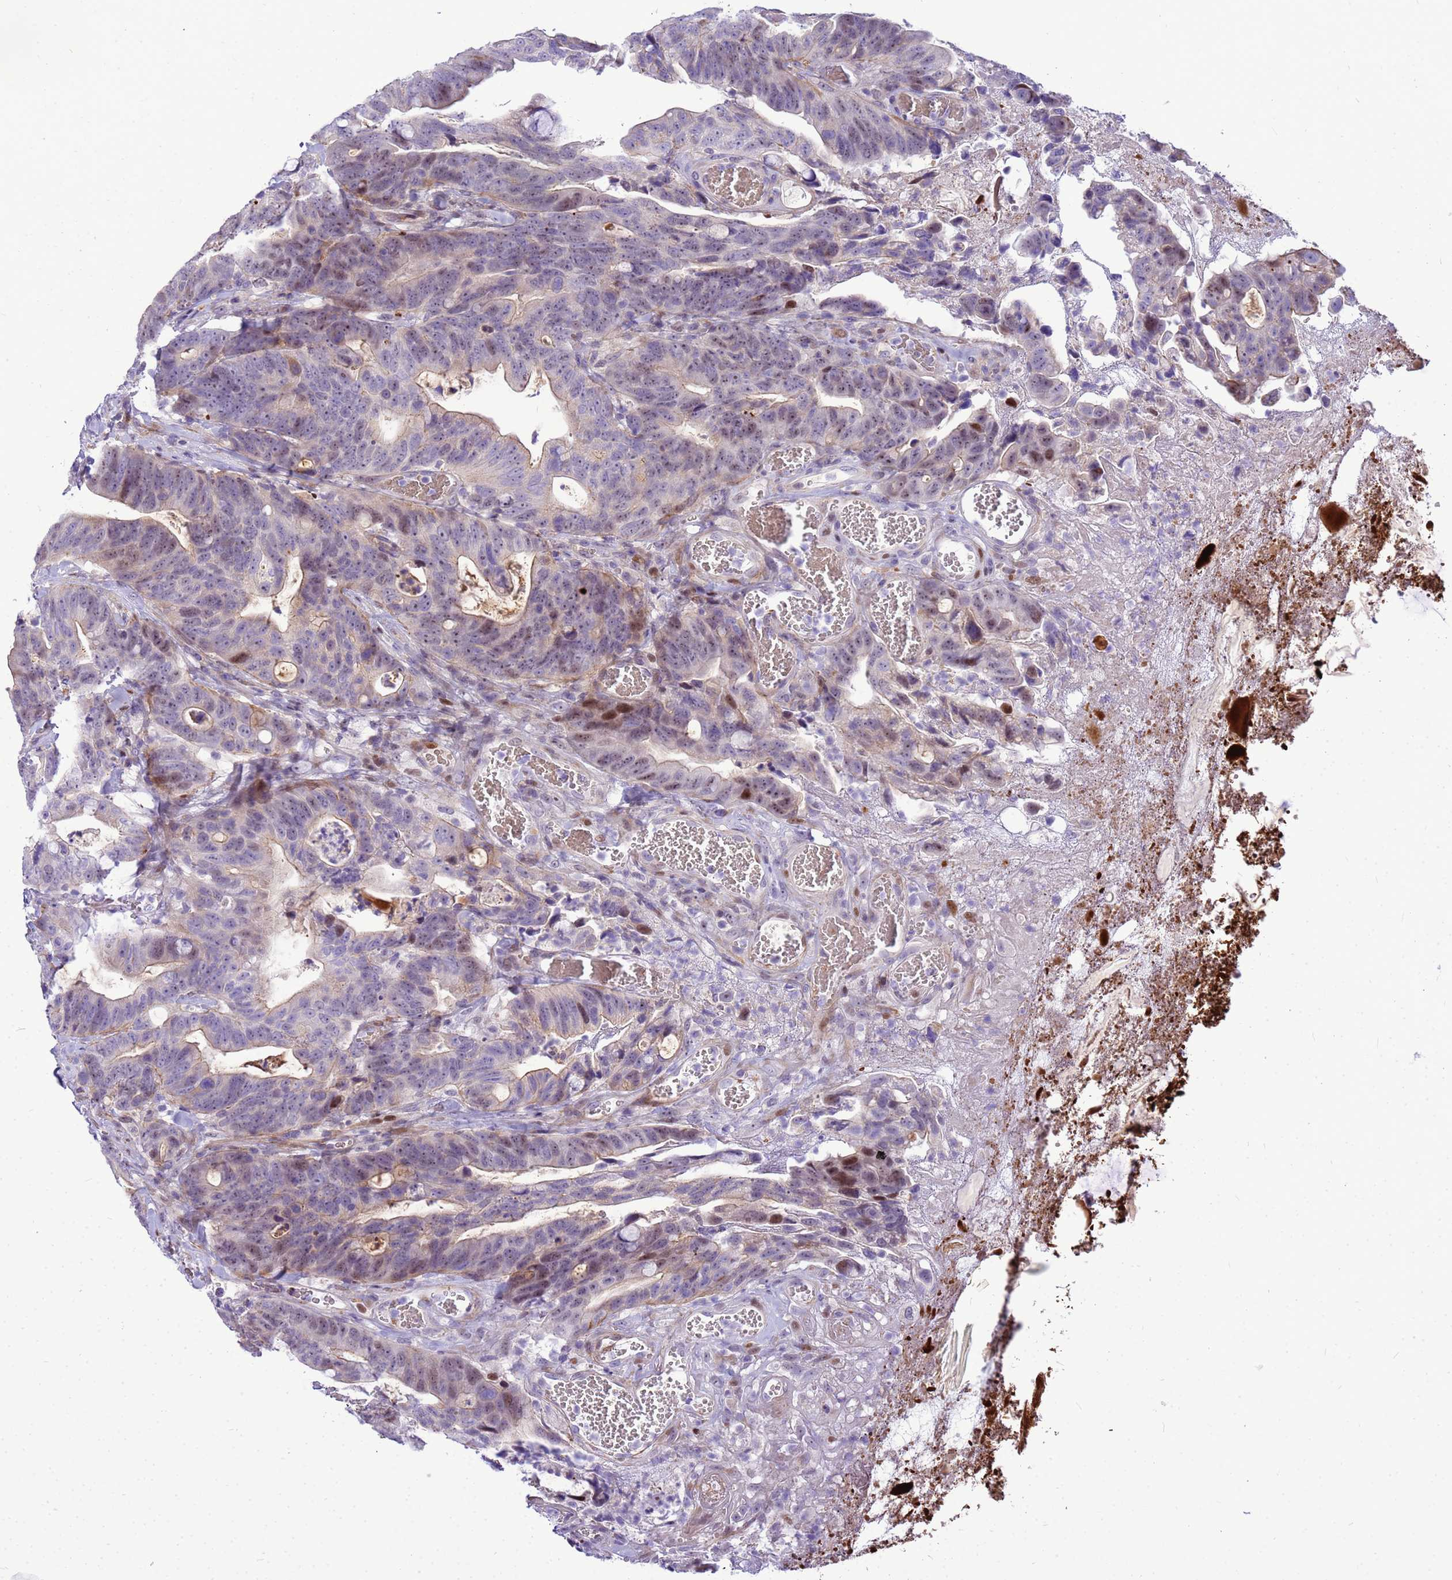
{"staining": {"intensity": "moderate", "quantity": "<25%", "location": "nuclear"}, "tissue": "colorectal cancer", "cell_type": "Tumor cells", "image_type": "cancer", "snomed": [{"axis": "morphology", "description": "Adenocarcinoma, NOS"}, {"axis": "topography", "description": "Colon"}], "caption": "Immunohistochemistry photomicrograph of neoplastic tissue: adenocarcinoma (colorectal) stained using immunohistochemistry displays low levels of moderate protein expression localized specifically in the nuclear of tumor cells, appearing as a nuclear brown color.", "gene": "ADAMTS7", "patient": {"sex": "female", "age": 82}}